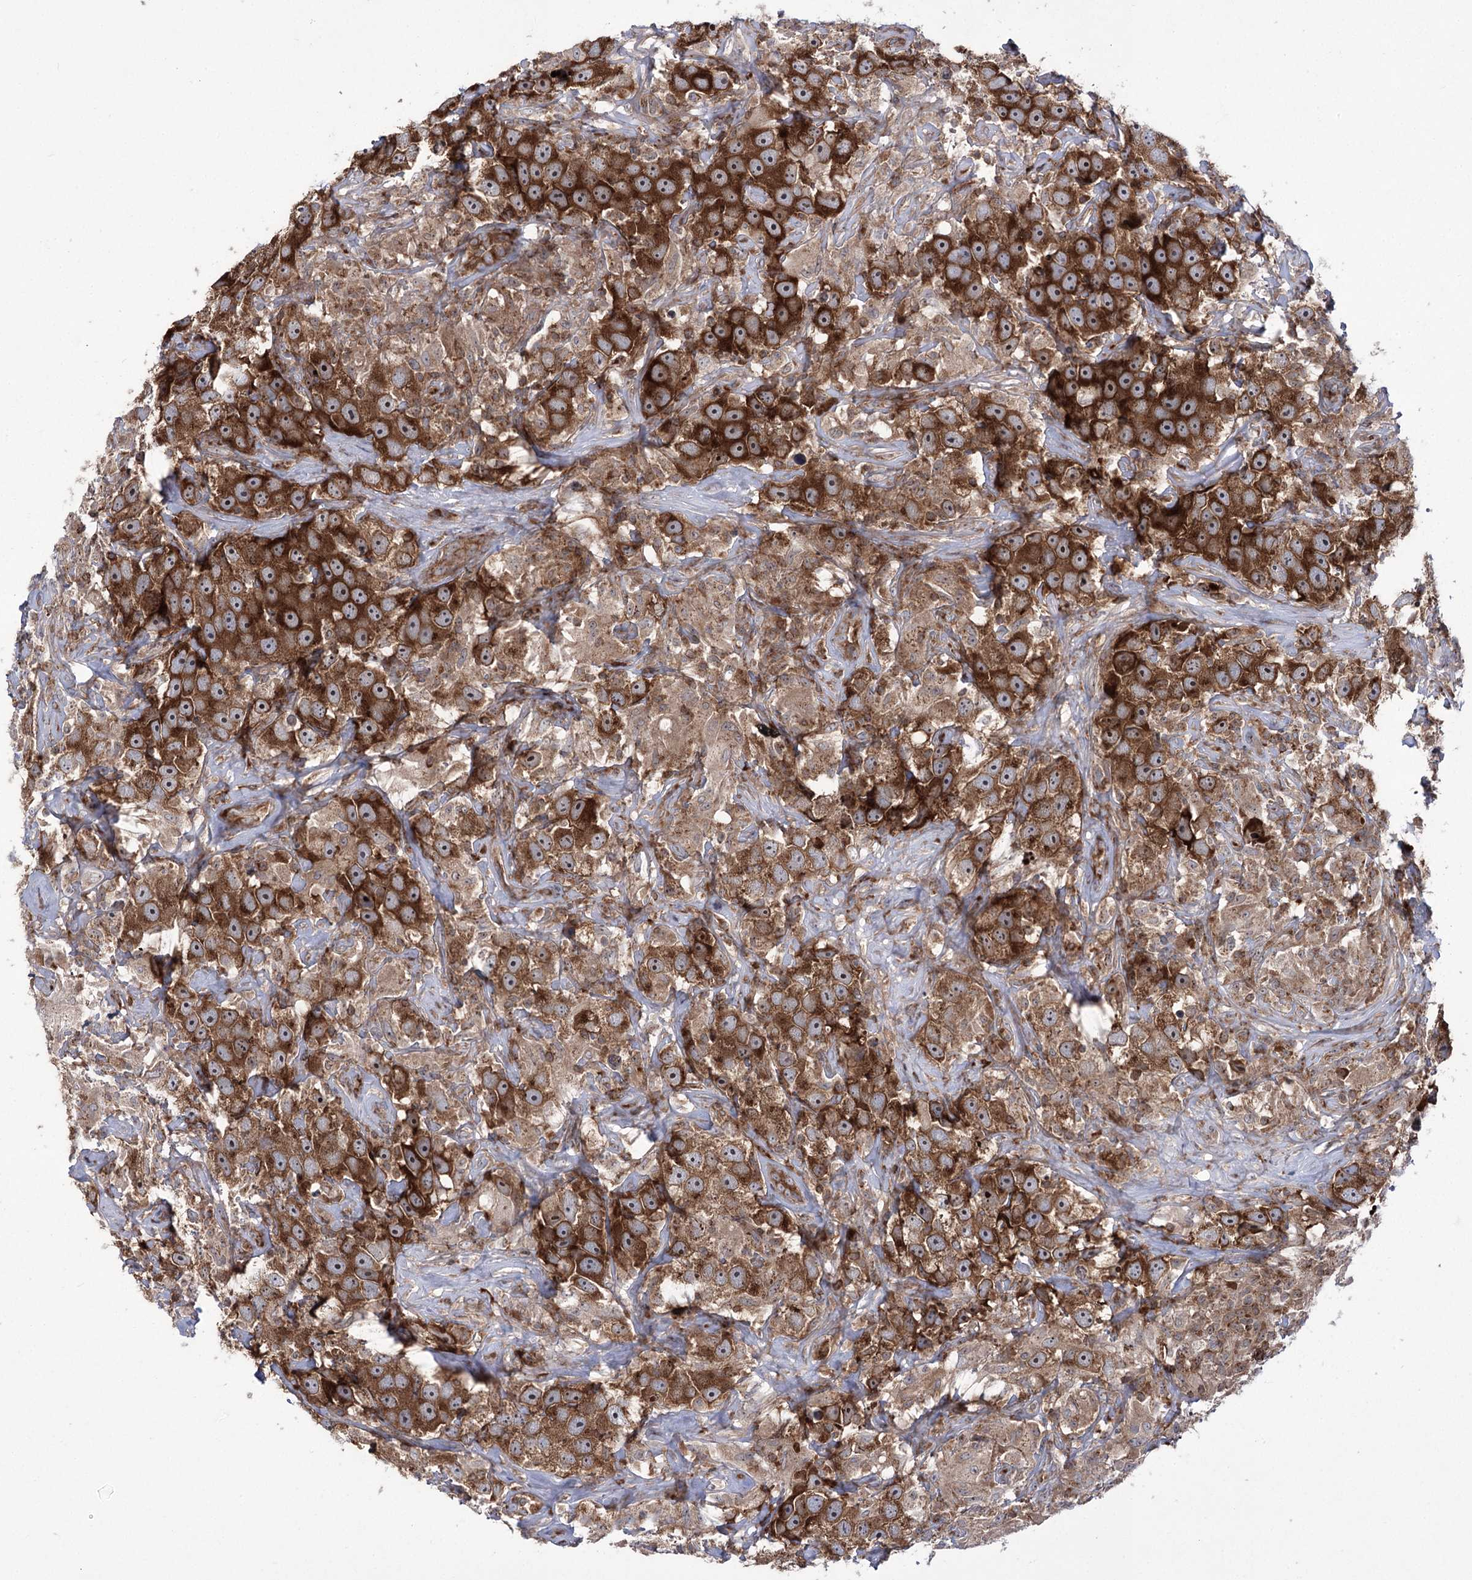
{"staining": {"intensity": "strong", "quantity": ">75%", "location": "cytoplasmic/membranous,nuclear"}, "tissue": "testis cancer", "cell_type": "Tumor cells", "image_type": "cancer", "snomed": [{"axis": "morphology", "description": "Seminoma, NOS"}, {"axis": "topography", "description": "Testis"}], "caption": "Approximately >75% of tumor cells in human seminoma (testis) display strong cytoplasmic/membranous and nuclear protein positivity as visualized by brown immunohistochemical staining.", "gene": "ZNF622", "patient": {"sex": "male", "age": 49}}